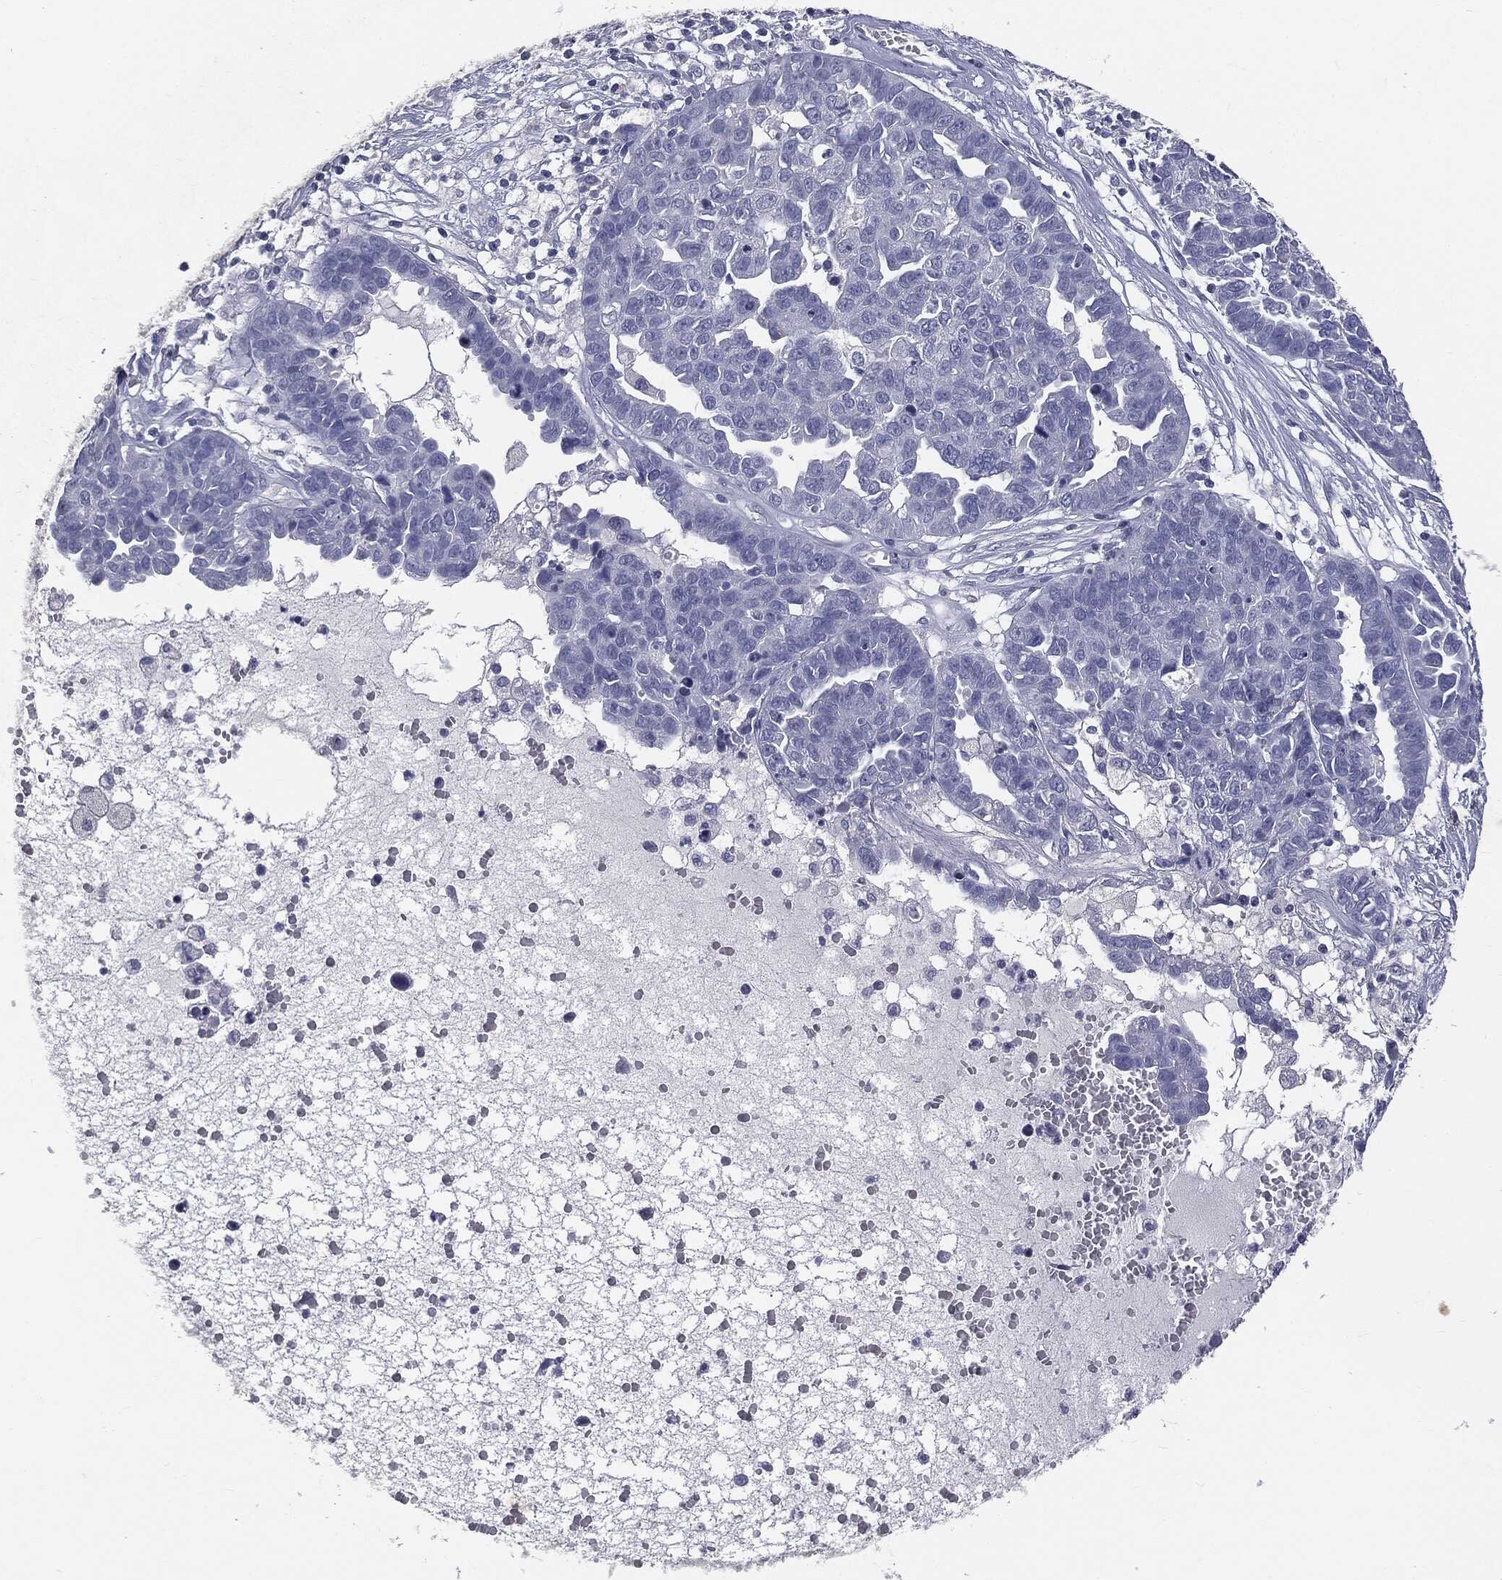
{"staining": {"intensity": "negative", "quantity": "none", "location": "none"}, "tissue": "ovarian cancer", "cell_type": "Tumor cells", "image_type": "cancer", "snomed": [{"axis": "morphology", "description": "Cystadenocarcinoma, serous, NOS"}, {"axis": "topography", "description": "Ovary"}], "caption": "A high-resolution histopathology image shows IHC staining of serous cystadenocarcinoma (ovarian), which exhibits no significant expression in tumor cells.", "gene": "AFP", "patient": {"sex": "female", "age": 87}}